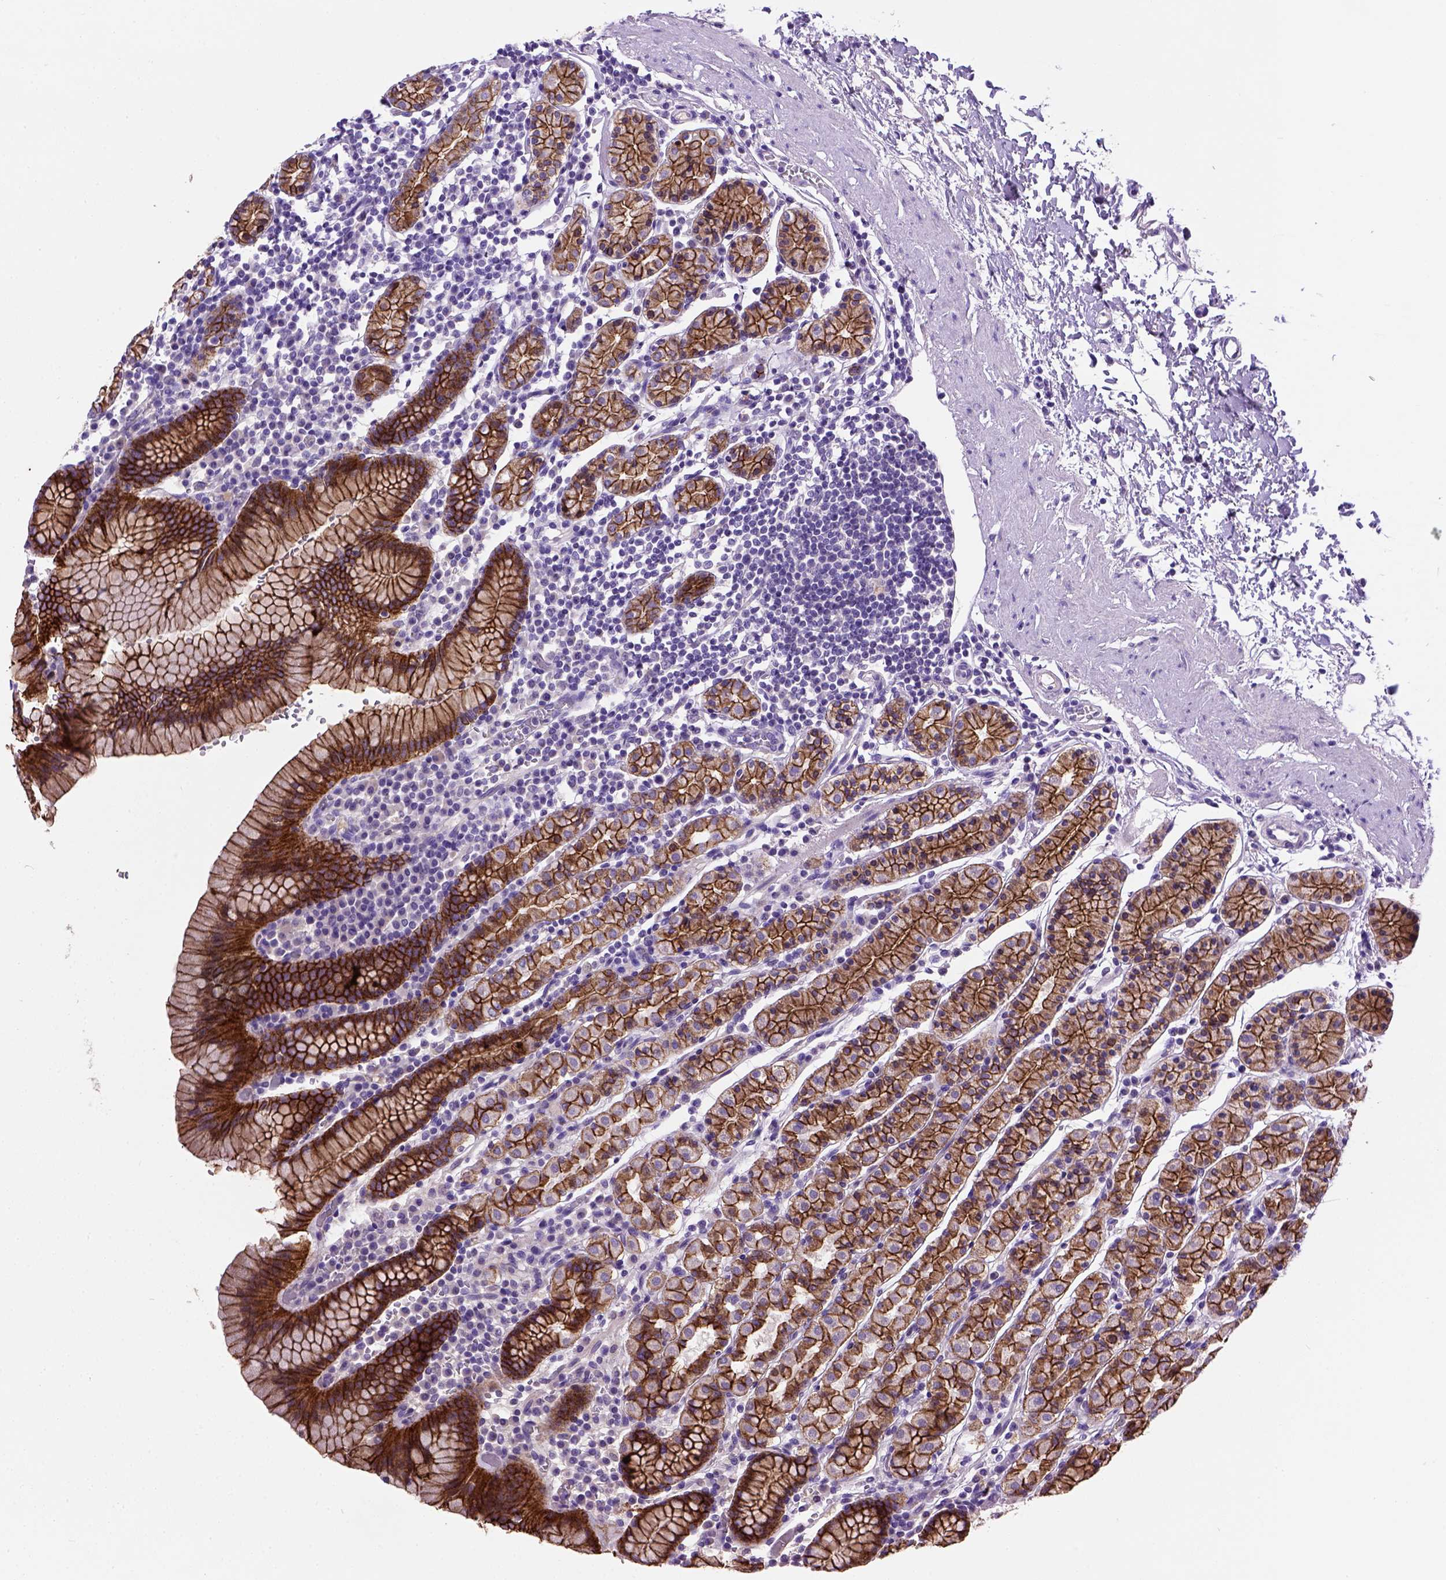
{"staining": {"intensity": "strong", "quantity": ">75%", "location": "cytoplasmic/membranous"}, "tissue": "stomach", "cell_type": "Glandular cells", "image_type": "normal", "snomed": [{"axis": "morphology", "description": "Normal tissue, NOS"}, {"axis": "topography", "description": "Stomach, upper"}, {"axis": "topography", "description": "Stomach"}], "caption": "Strong cytoplasmic/membranous expression for a protein is present in about >75% of glandular cells of unremarkable stomach using IHC.", "gene": "CDH1", "patient": {"sex": "male", "age": 62}}